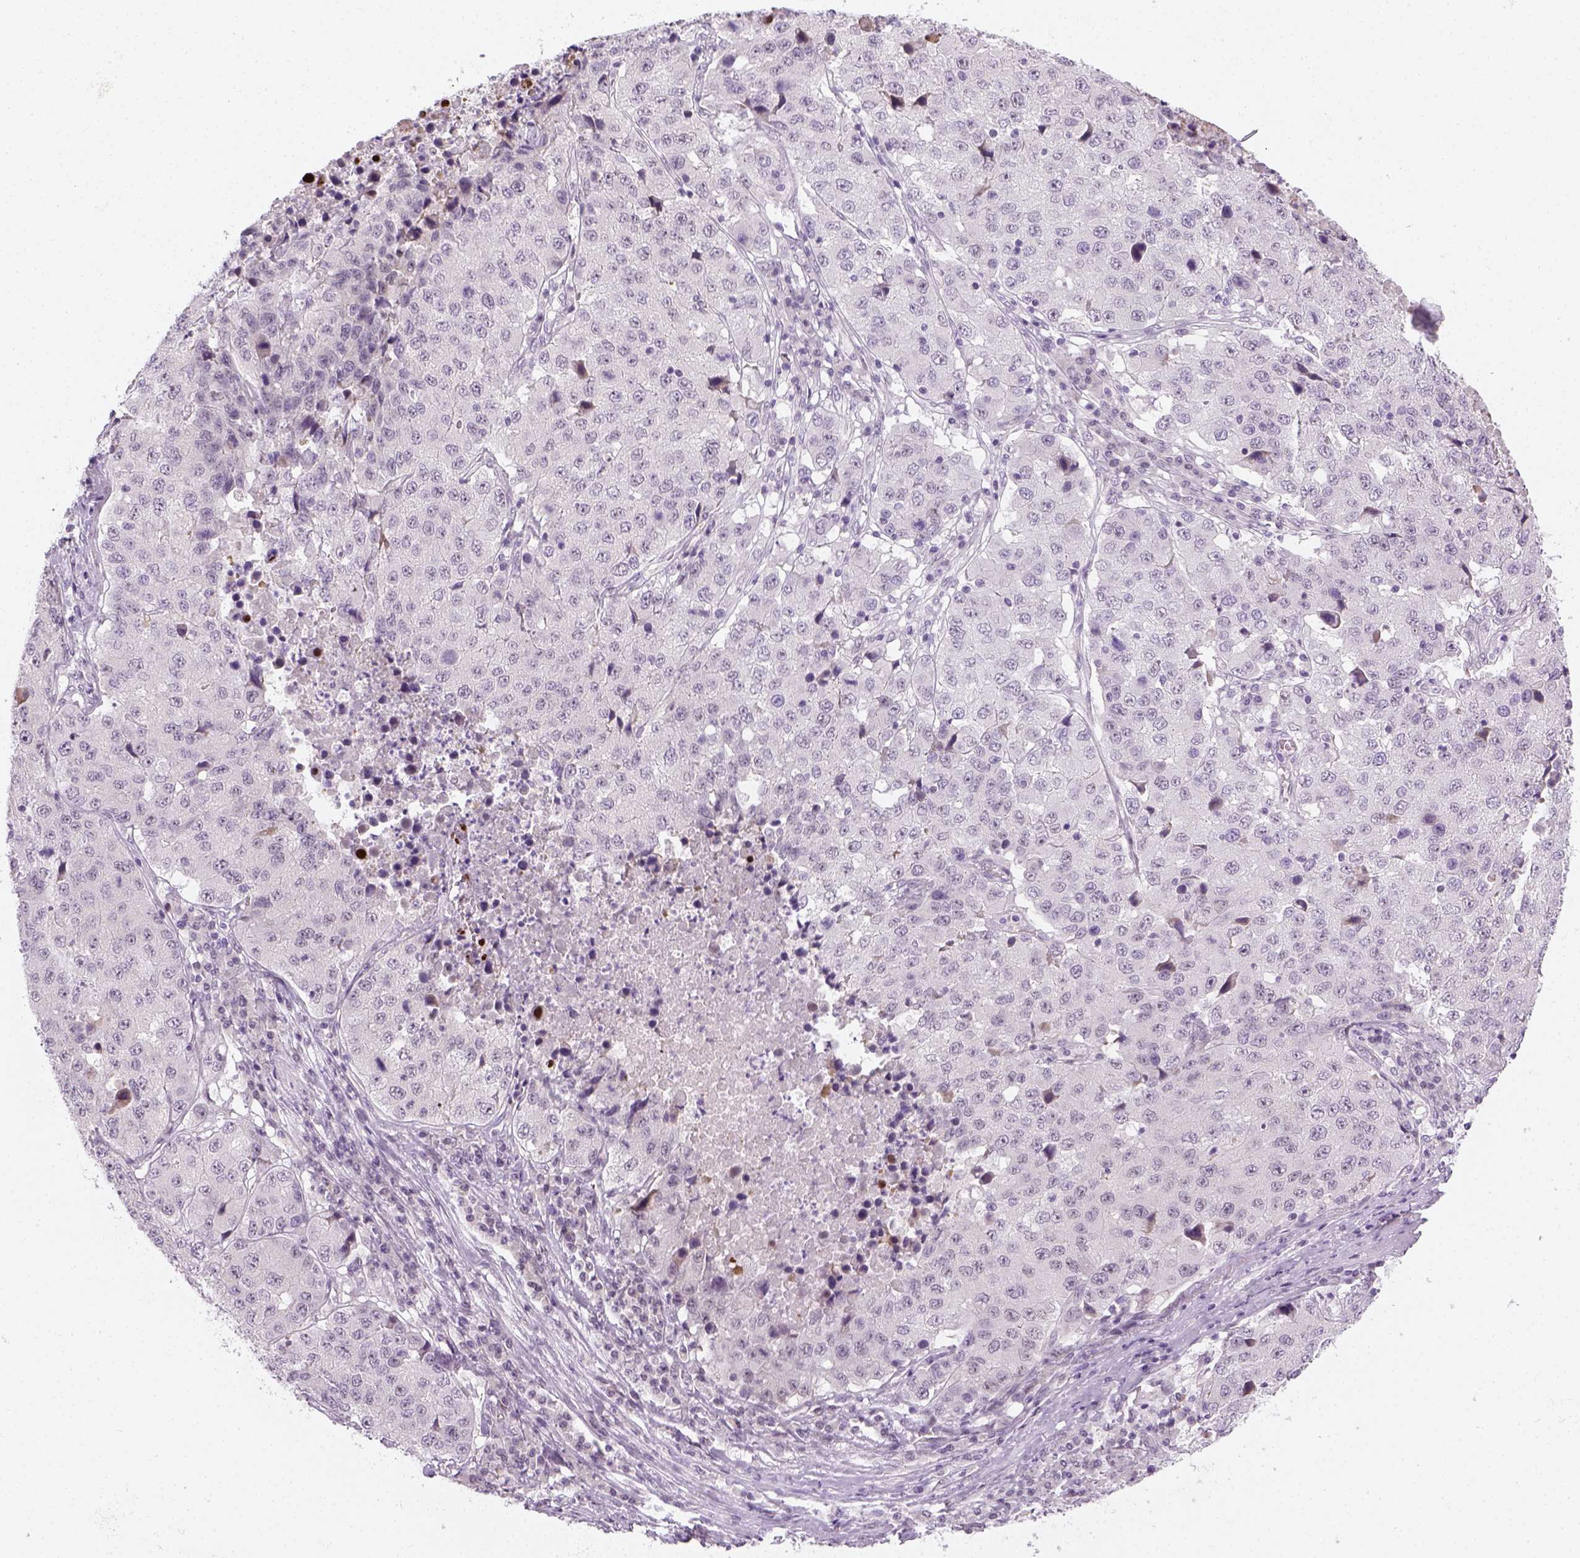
{"staining": {"intensity": "negative", "quantity": "none", "location": "none"}, "tissue": "stomach cancer", "cell_type": "Tumor cells", "image_type": "cancer", "snomed": [{"axis": "morphology", "description": "Adenocarcinoma, NOS"}, {"axis": "topography", "description": "Stomach"}], "caption": "Immunohistochemistry micrograph of neoplastic tissue: stomach cancer (adenocarcinoma) stained with DAB (3,3'-diaminobenzidine) demonstrates no significant protein expression in tumor cells. The staining is performed using DAB (3,3'-diaminobenzidine) brown chromogen with nuclei counter-stained in using hematoxylin.", "gene": "MAGEB3", "patient": {"sex": "male", "age": 71}}